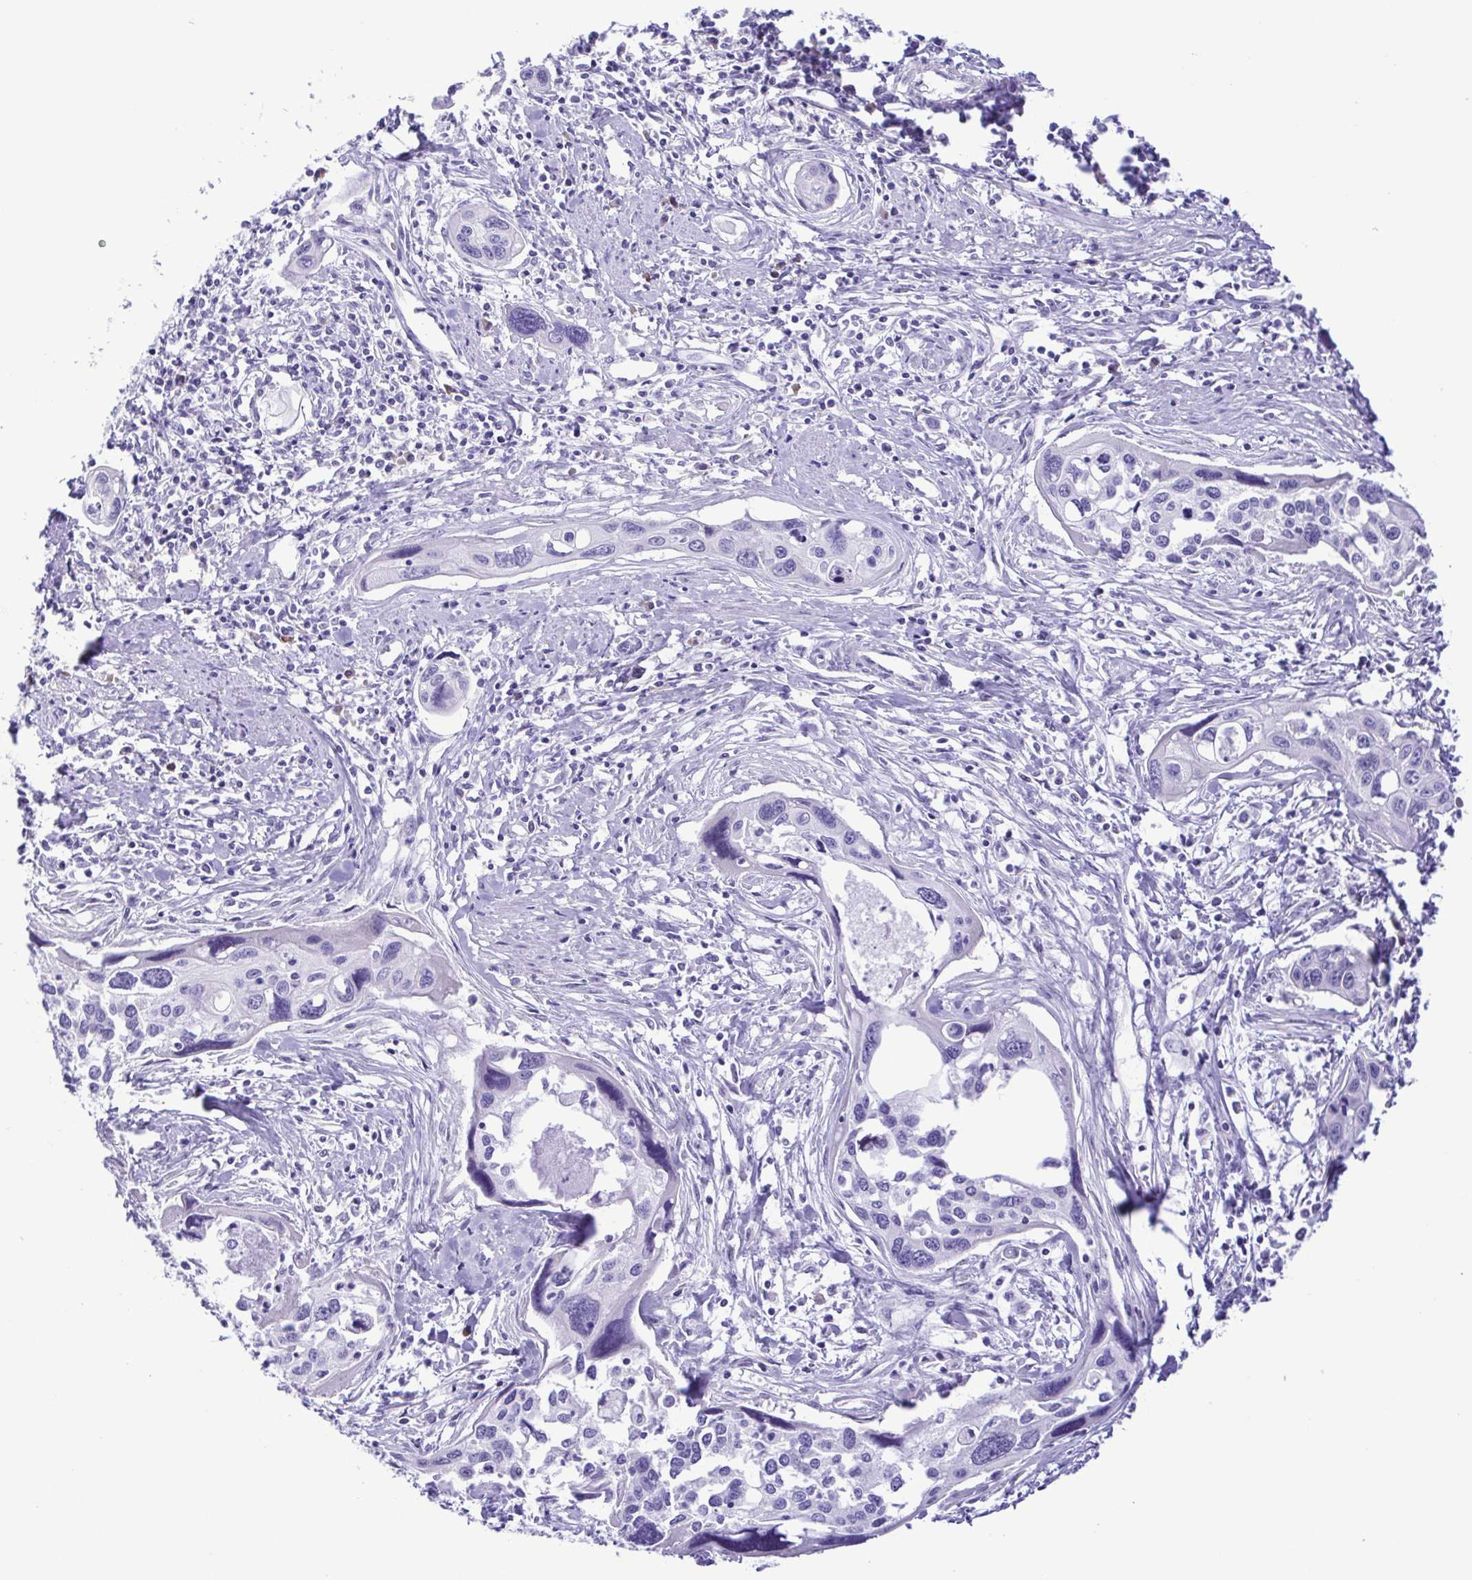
{"staining": {"intensity": "negative", "quantity": "none", "location": "none"}, "tissue": "cervical cancer", "cell_type": "Tumor cells", "image_type": "cancer", "snomed": [{"axis": "morphology", "description": "Squamous cell carcinoma, NOS"}, {"axis": "topography", "description": "Cervix"}], "caption": "Histopathology image shows no significant protein expression in tumor cells of cervical cancer.", "gene": "PAK3", "patient": {"sex": "female", "age": 31}}